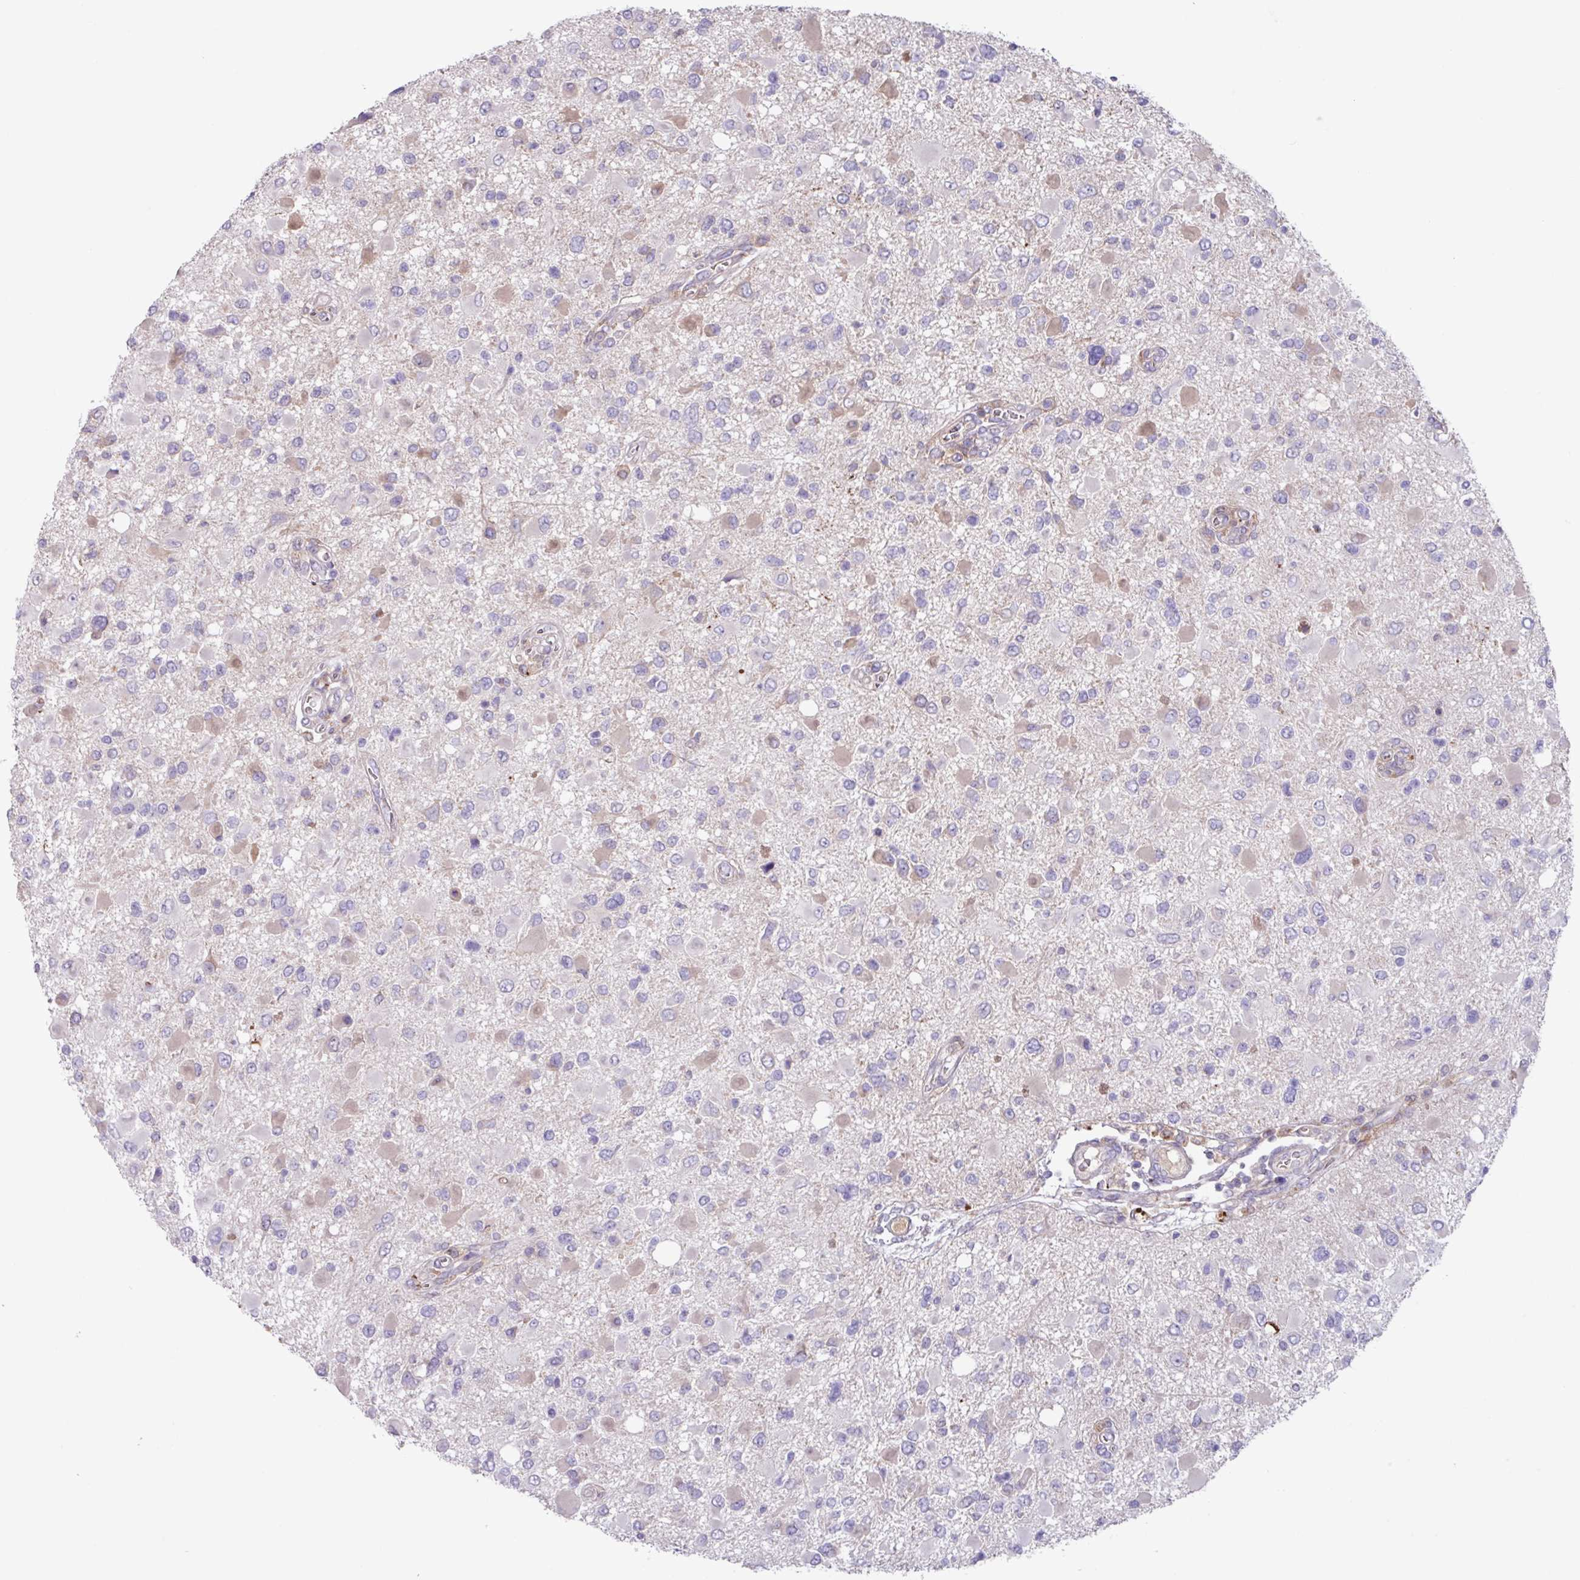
{"staining": {"intensity": "negative", "quantity": "none", "location": "none"}, "tissue": "glioma", "cell_type": "Tumor cells", "image_type": "cancer", "snomed": [{"axis": "morphology", "description": "Glioma, malignant, High grade"}, {"axis": "topography", "description": "Brain"}], "caption": "Protein analysis of malignant high-grade glioma displays no significant staining in tumor cells.", "gene": "IQCJ", "patient": {"sex": "male", "age": 53}}